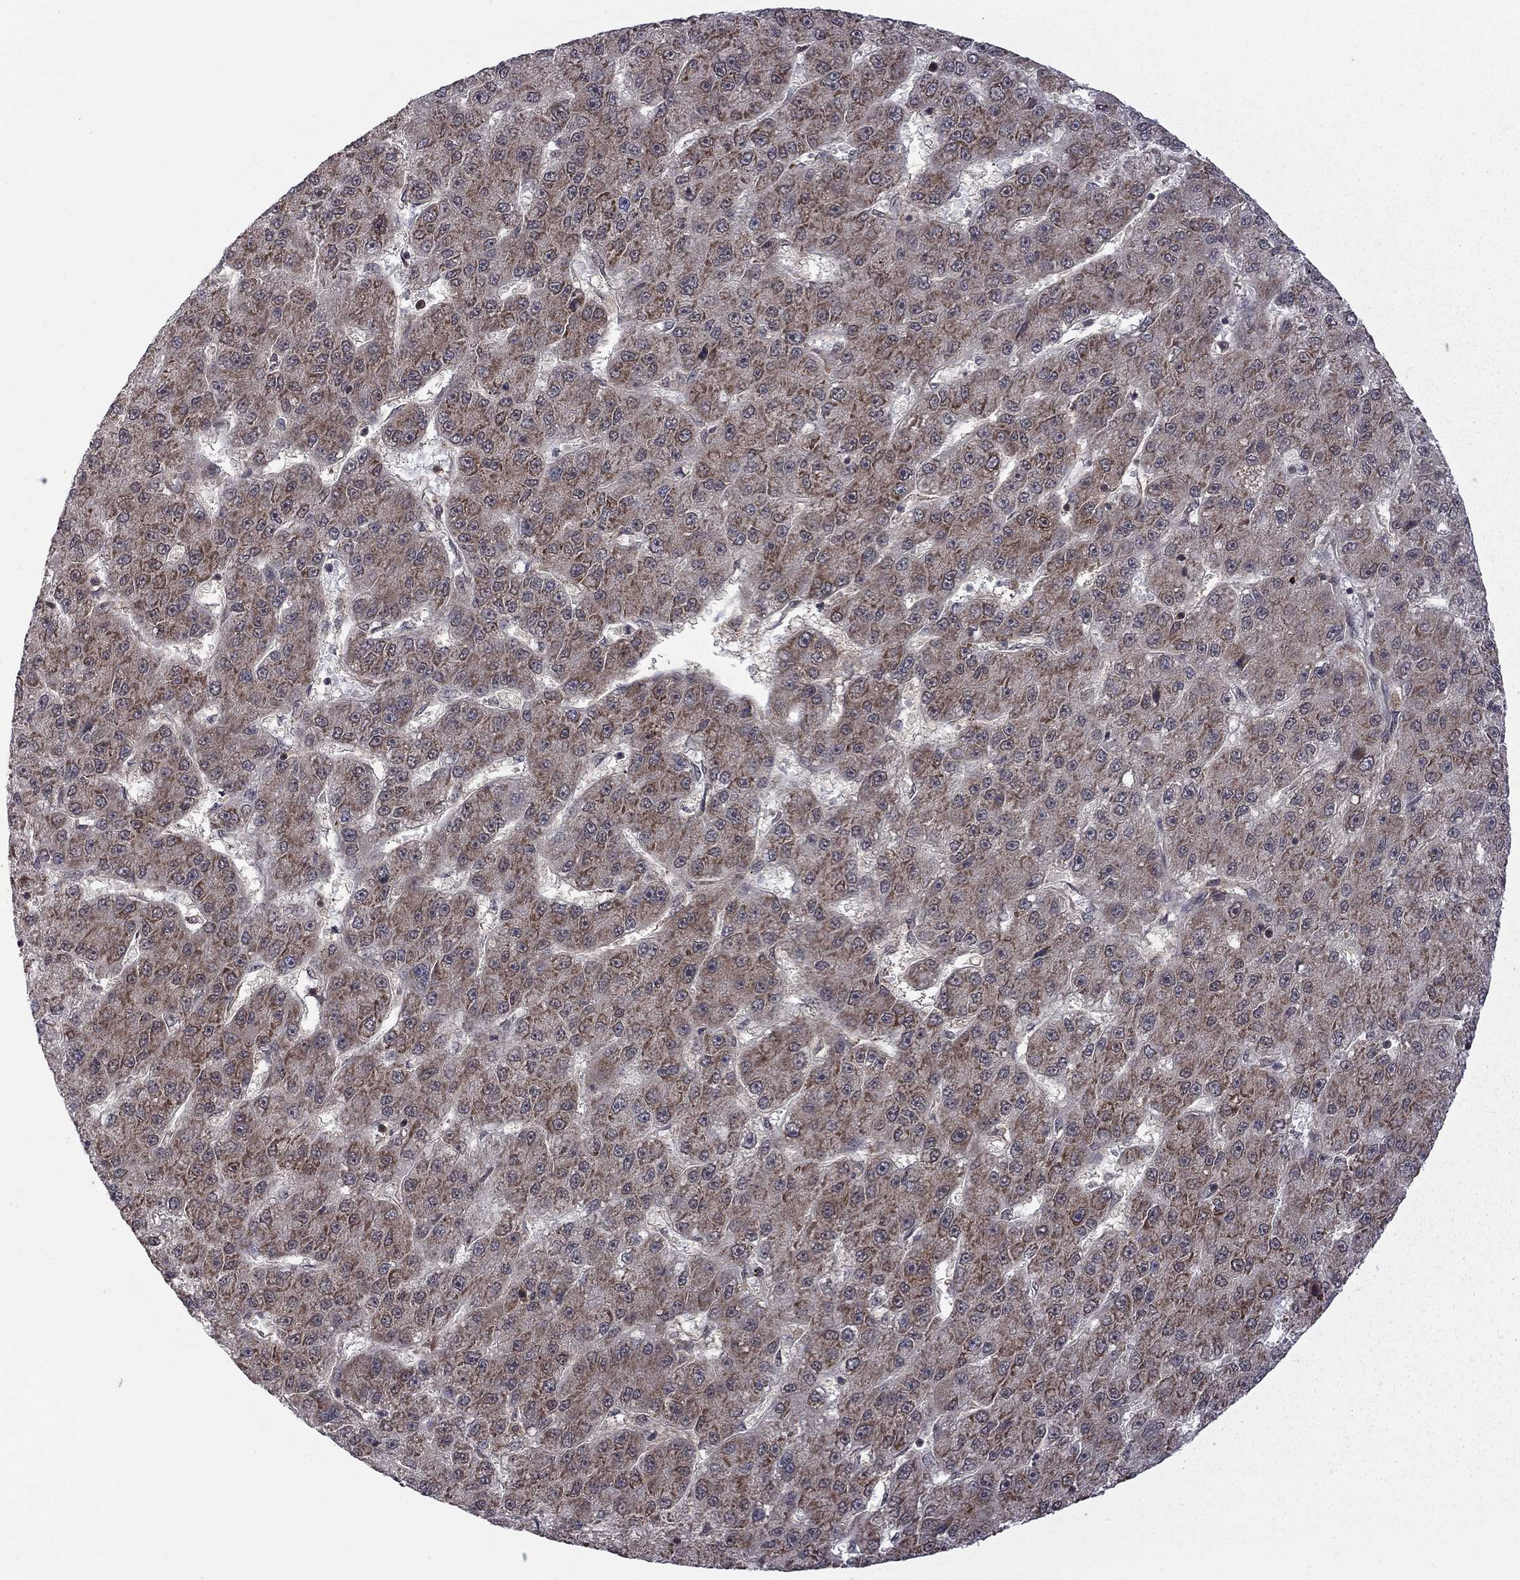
{"staining": {"intensity": "strong", "quantity": "25%-75%", "location": "cytoplasmic/membranous"}, "tissue": "liver cancer", "cell_type": "Tumor cells", "image_type": "cancer", "snomed": [{"axis": "morphology", "description": "Carcinoma, Hepatocellular, NOS"}, {"axis": "topography", "description": "Liver"}], "caption": "Immunohistochemical staining of liver cancer reveals strong cytoplasmic/membranous protein positivity in approximately 25%-75% of tumor cells.", "gene": "NAA50", "patient": {"sex": "male", "age": 67}}